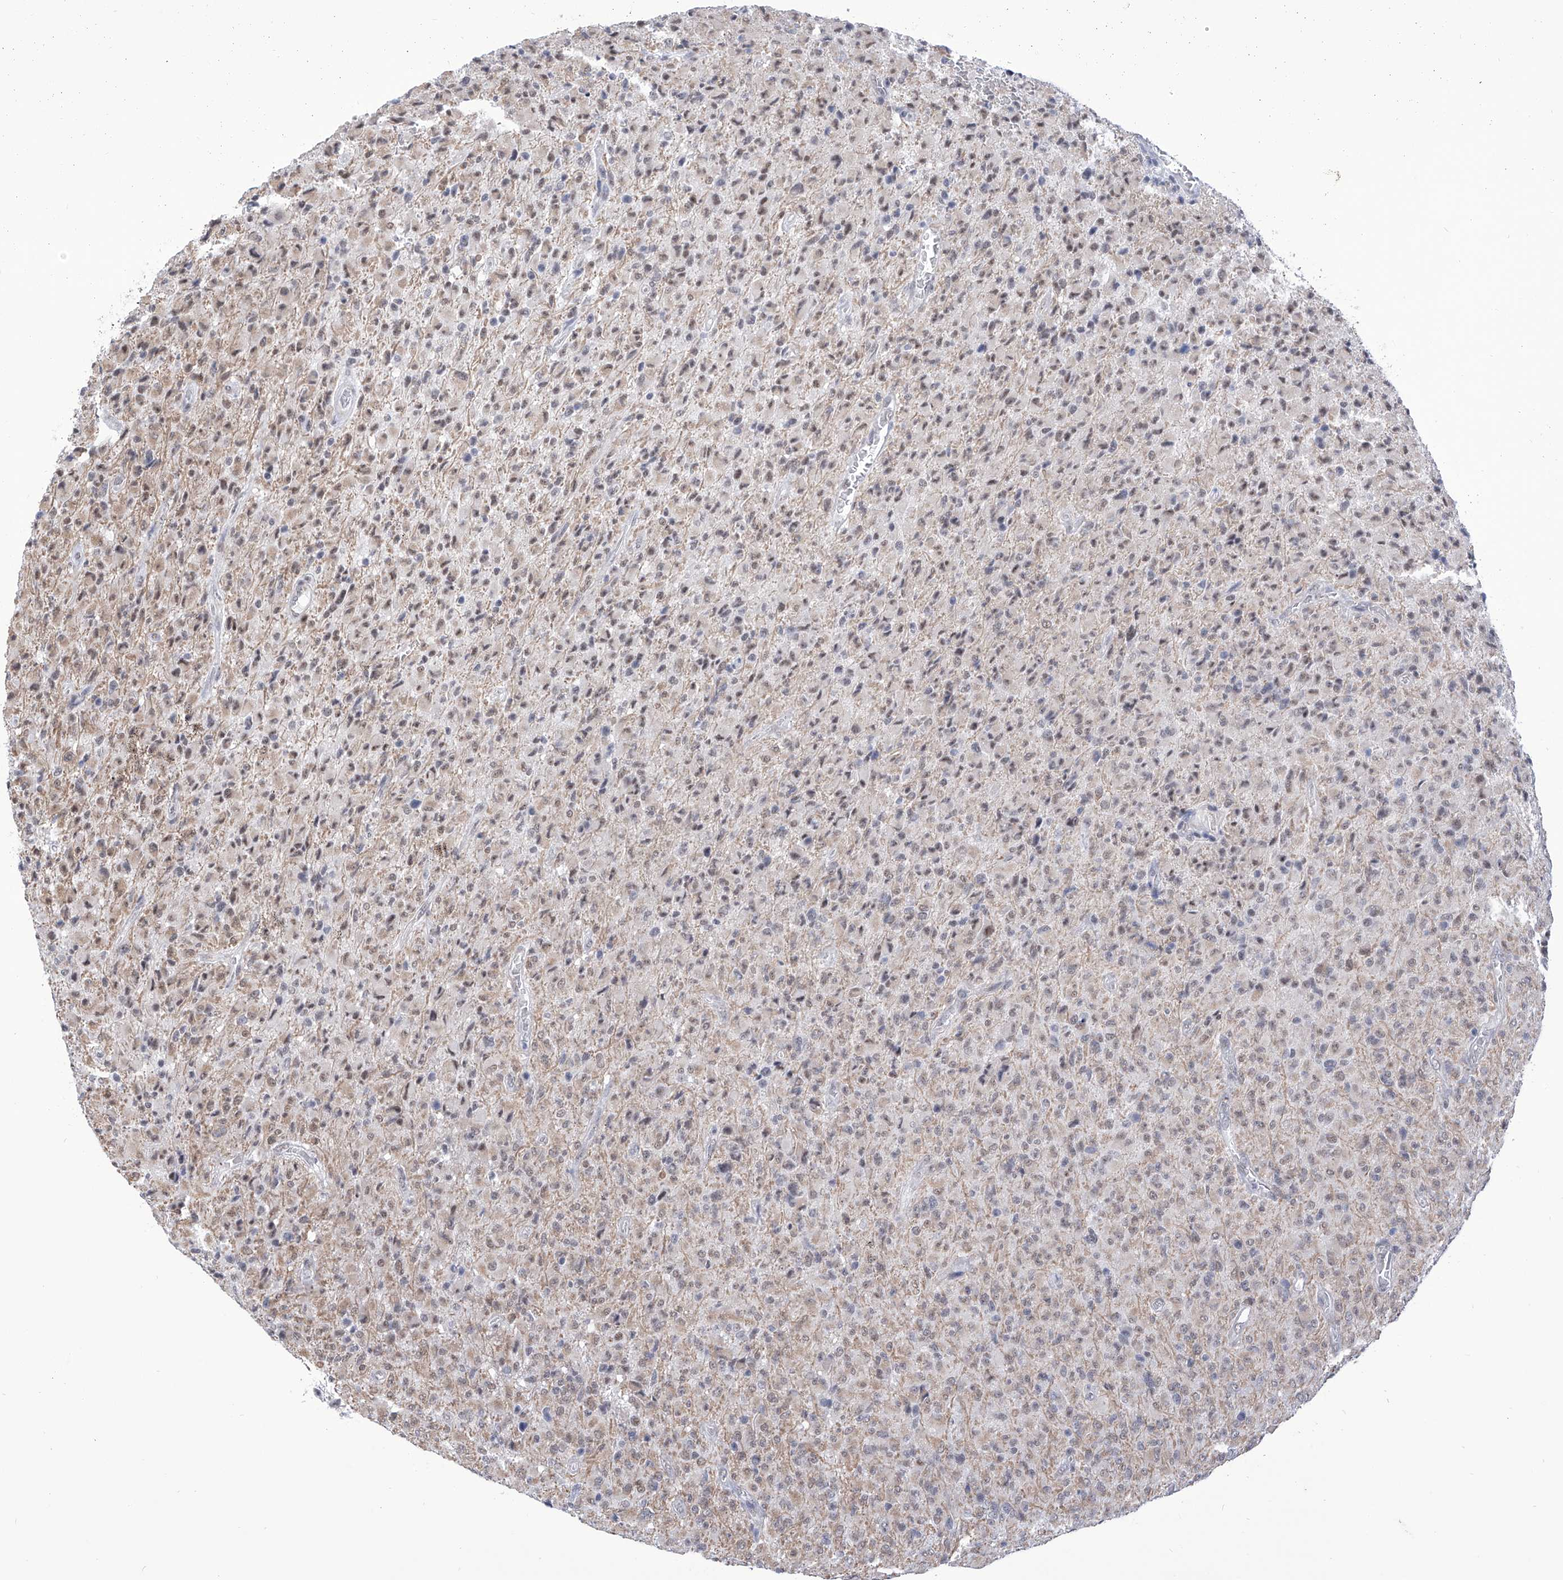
{"staining": {"intensity": "negative", "quantity": "none", "location": "none"}, "tissue": "glioma", "cell_type": "Tumor cells", "image_type": "cancer", "snomed": [{"axis": "morphology", "description": "Glioma, malignant, High grade"}, {"axis": "topography", "description": "Brain"}], "caption": "This is an immunohistochemistry (IHC) photomicrograph of human high-grade glioma (malignant). There is no expression in tumor cells.", "gene": "SART1", "patient": {"sex": "female", "age": 57}}